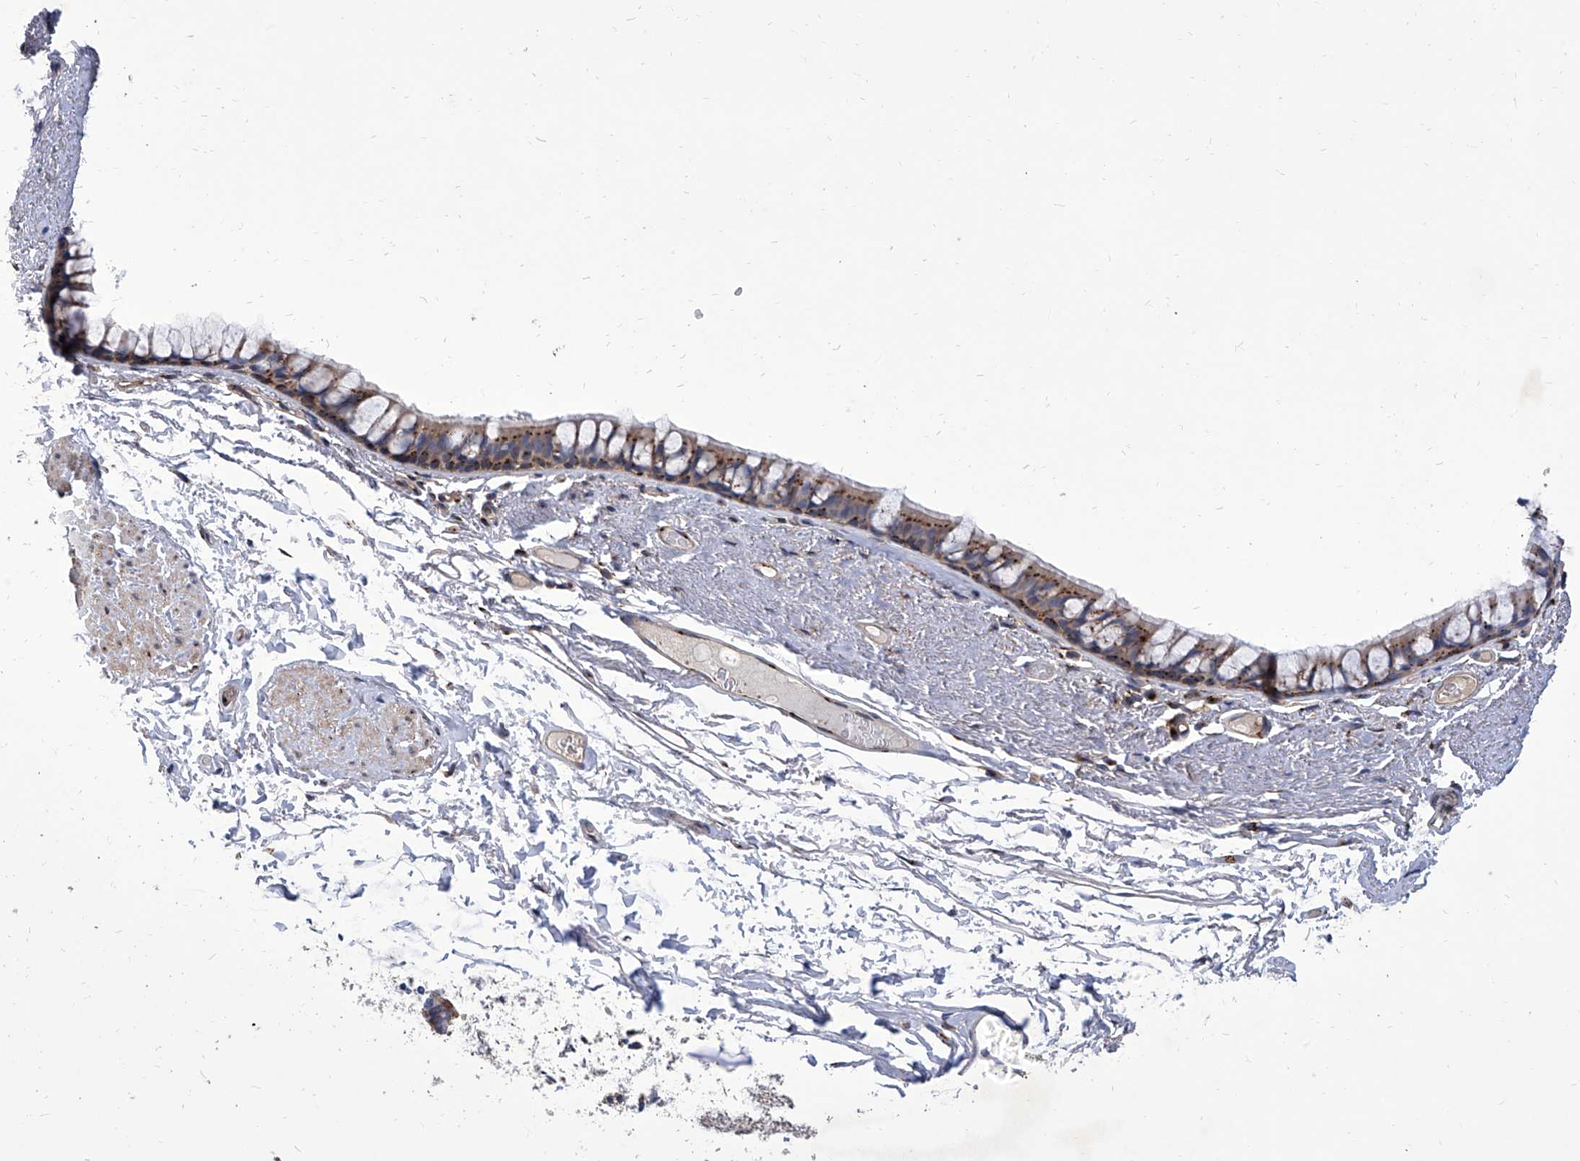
{"staining": {"intensity": "moderate", "quantity": "25%-75%", "location": "cytoplasmic/membranous"}, "tissue": "bronchus", "cell_type": "Respiratory epithelial cells", "image_type": "normal", "snomed": [{"axis": "morphology", "description": "Normal tissue, NOS"}, {"axis": "topography", "description": "Cartilage tissue"}, {"axis": "topography", "description": "Bronchus"}], "caption": "Human bronchus stained with a brown dye demonstrates moderate cytoplasmic/membranous positive positivity in approximately 25%-75% of respiratory epithelial cells.", "gene": "TJAP1", "patient": {"sex": "female", "age": 73}}